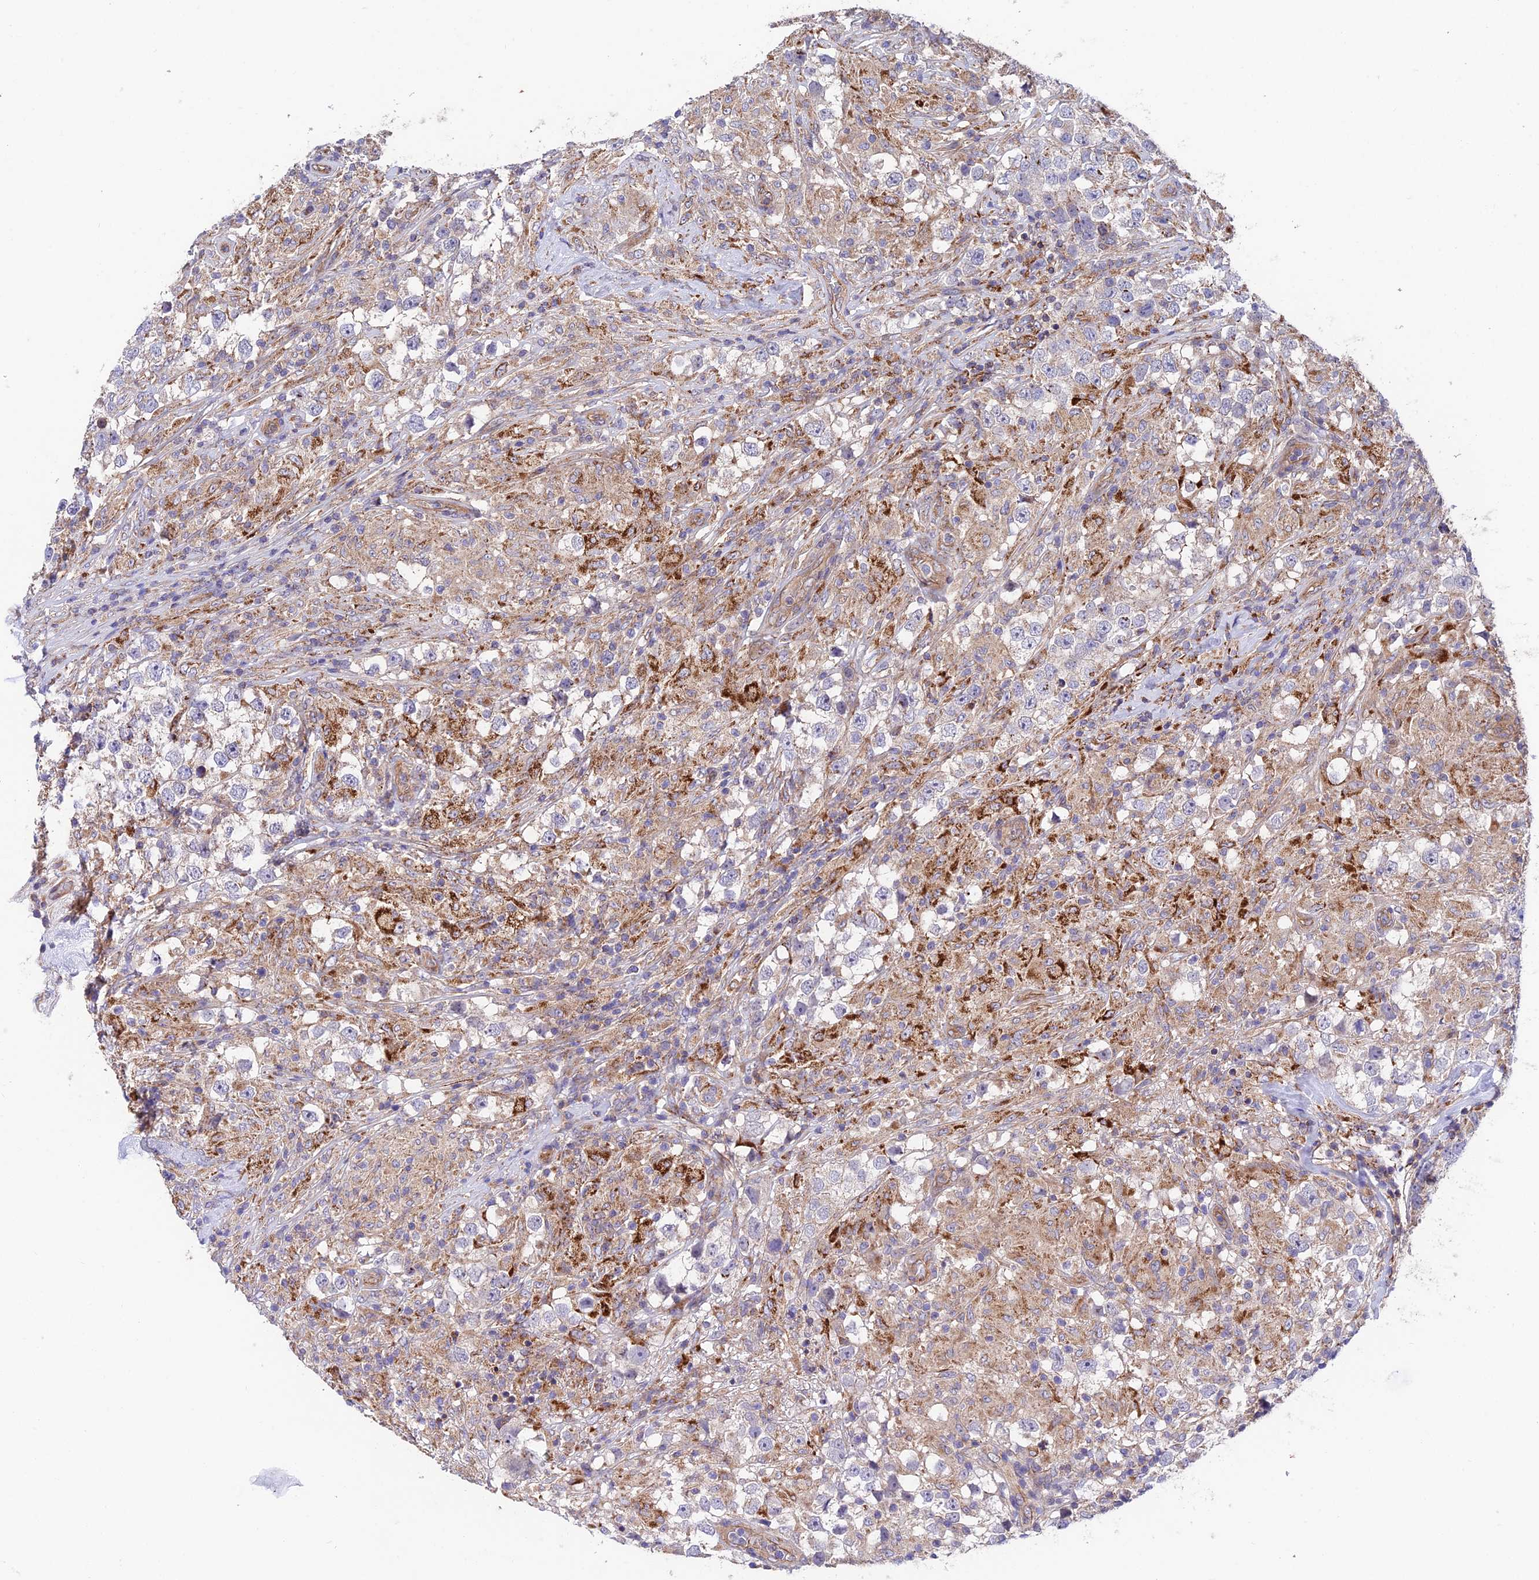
{"staining": {"intensity": "strong", "quantity": "25%-75%", "location": "cytoplasmic/membranous"}, "tissue": "testis cancer", "cell_type": "Tumor cells", "image_type": "cancer", "snomed": [{"axis": "morphology", "description": "Seminoma, NOS"}, {"axis": "topography", "description": "Testis"}], "caption": "This micrograph reveals immunohistochemistry staining of human testis cancer (seminoma), with high strong cytoplasmic/membranous positivity in about 25%-75% of tumor cells.", "gene": "QRFP", "patient": {"sex": "male", "age": 46}}